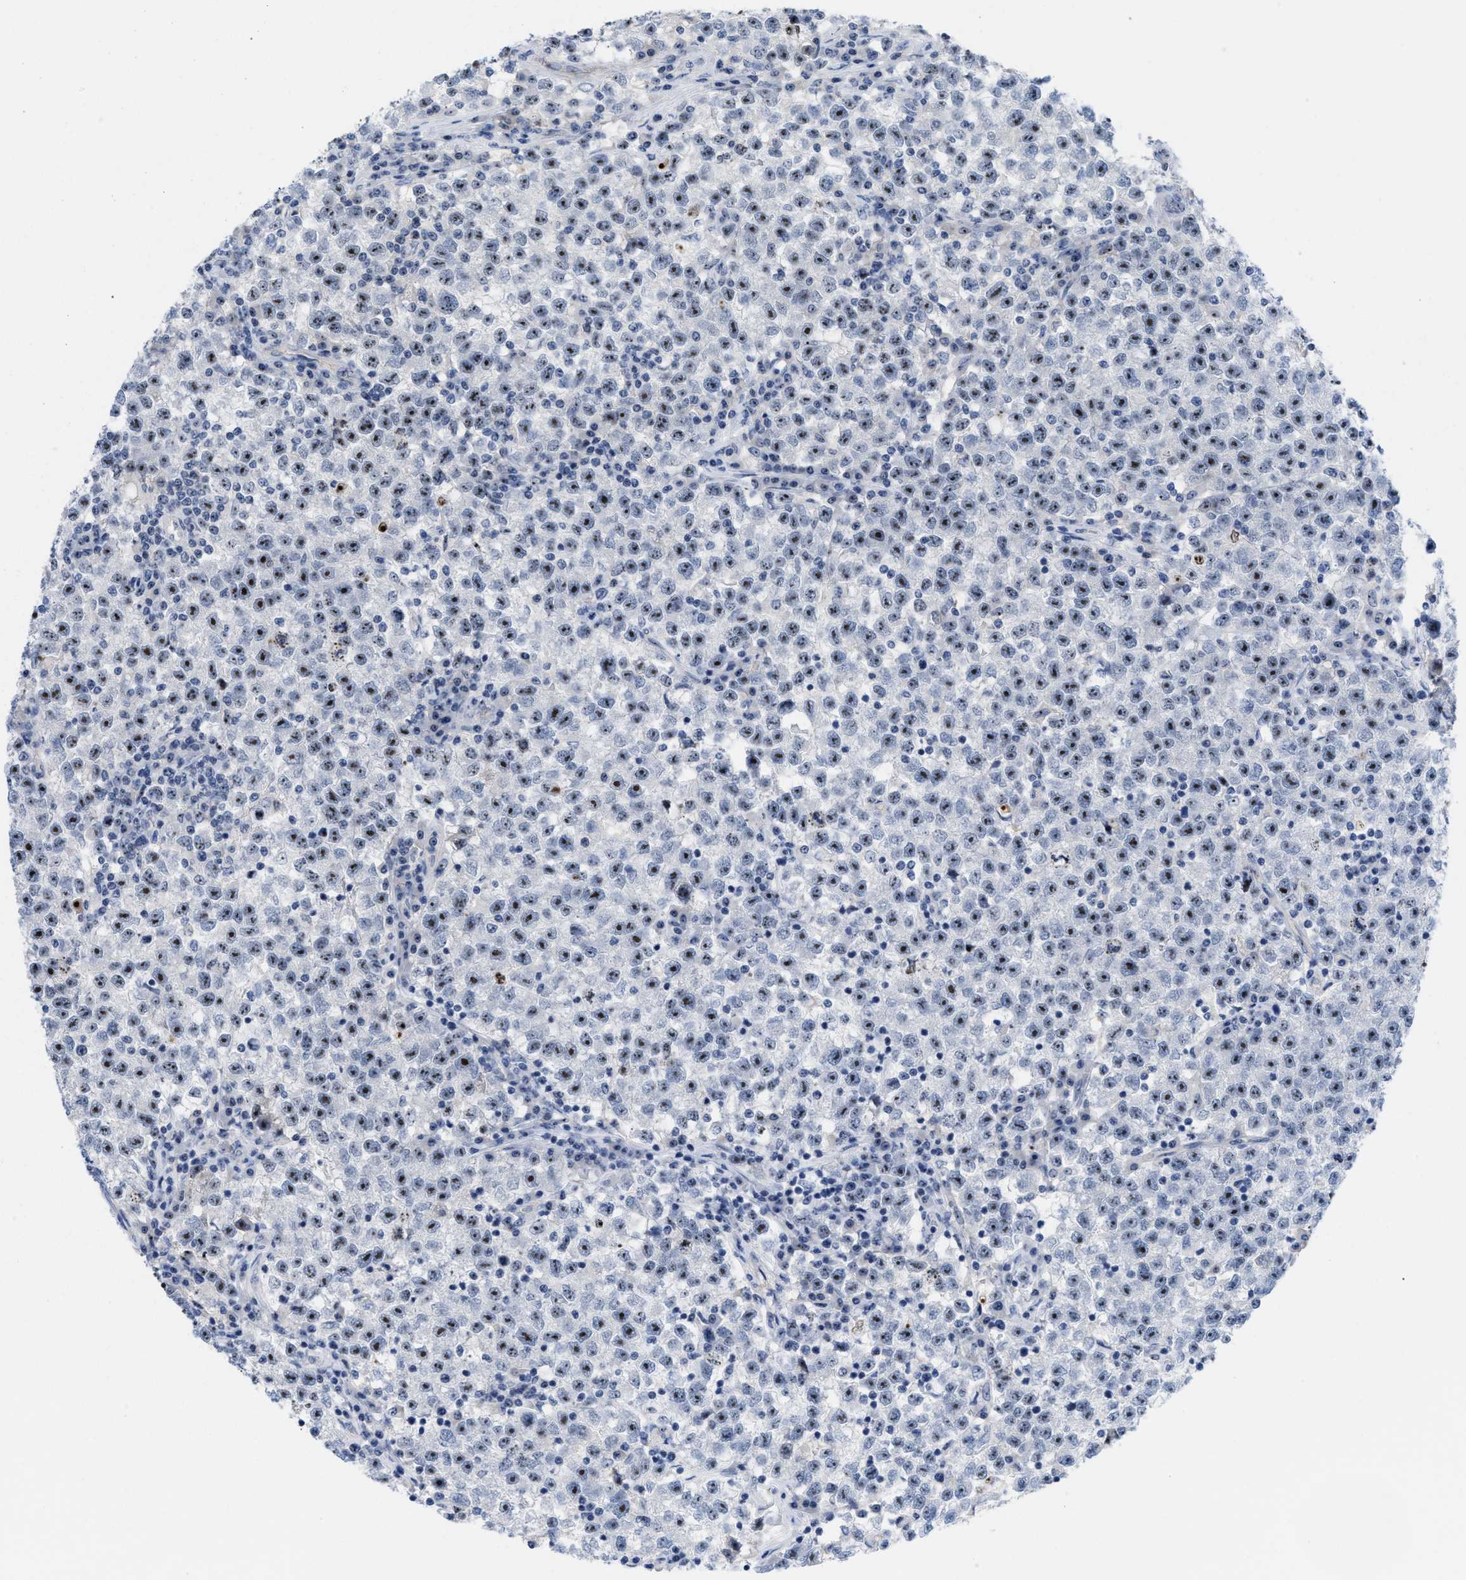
{"staining": {"intensity": "moderate", "quantity": ">75%", "location": "nuclear"}, "tissue": "testis cancer", "cell_type": "Tumor cells", "image_type": "cancer", "snomed": [{"axis": "morphology", "description": "Seminoma, NOS"}, {"axis": "topography", "description": "Testis"}], "caption": "High-magnification brightfield microscopy of testis cancer stained with DAB (3,3'-diaminobenzidine) (brown) and counterstained with hematoxylin (blue). tumor cells exhibit moderate nuclear staining is identified in approximately>75% of cells.", "gene": "NOP58", "patient": {"sex": "male", "age": 22}}